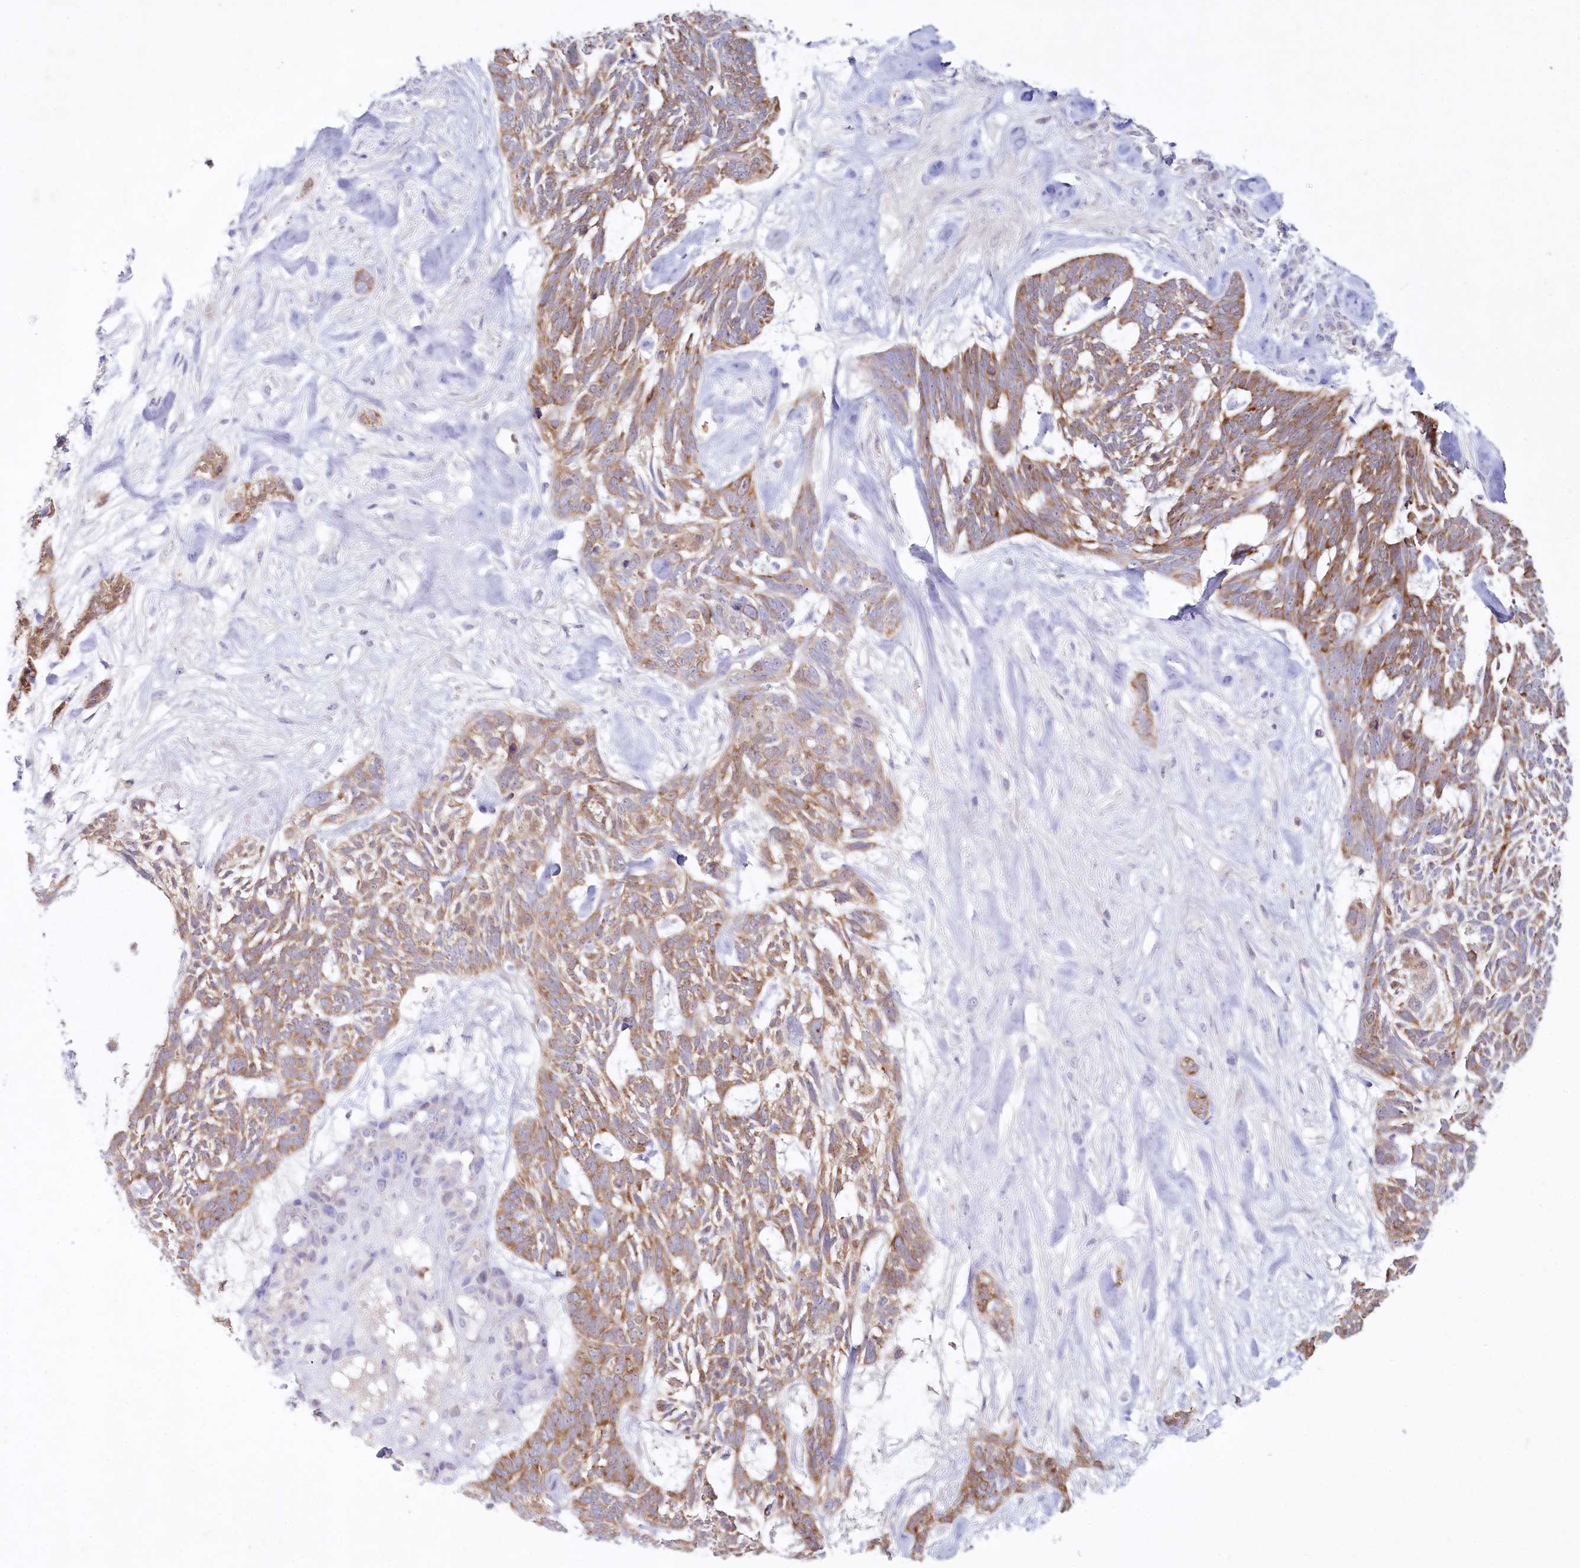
{"staining": {"intensity": "moderate", "quantity": ">75%", "location": "cytoplasmic/membranous"}, "tissue": "skin cancer", "cell_type": "Tumor cells", "image_type": "cancer", "snomed": [{"axis": "morphology", "description": "Basal cell carcinoma"}, {"axis": "topography", "description": "Skin"}], "caption": "IHC (DAB (3,3'-diaminobenzidine)) staining of human skin cancer reveals moderate cytoplasmic/membranous protein staining in approximately >75% of tumor cells.", "gene": "PSAPL1", "patient": {"sex": "male", "age": 88}}